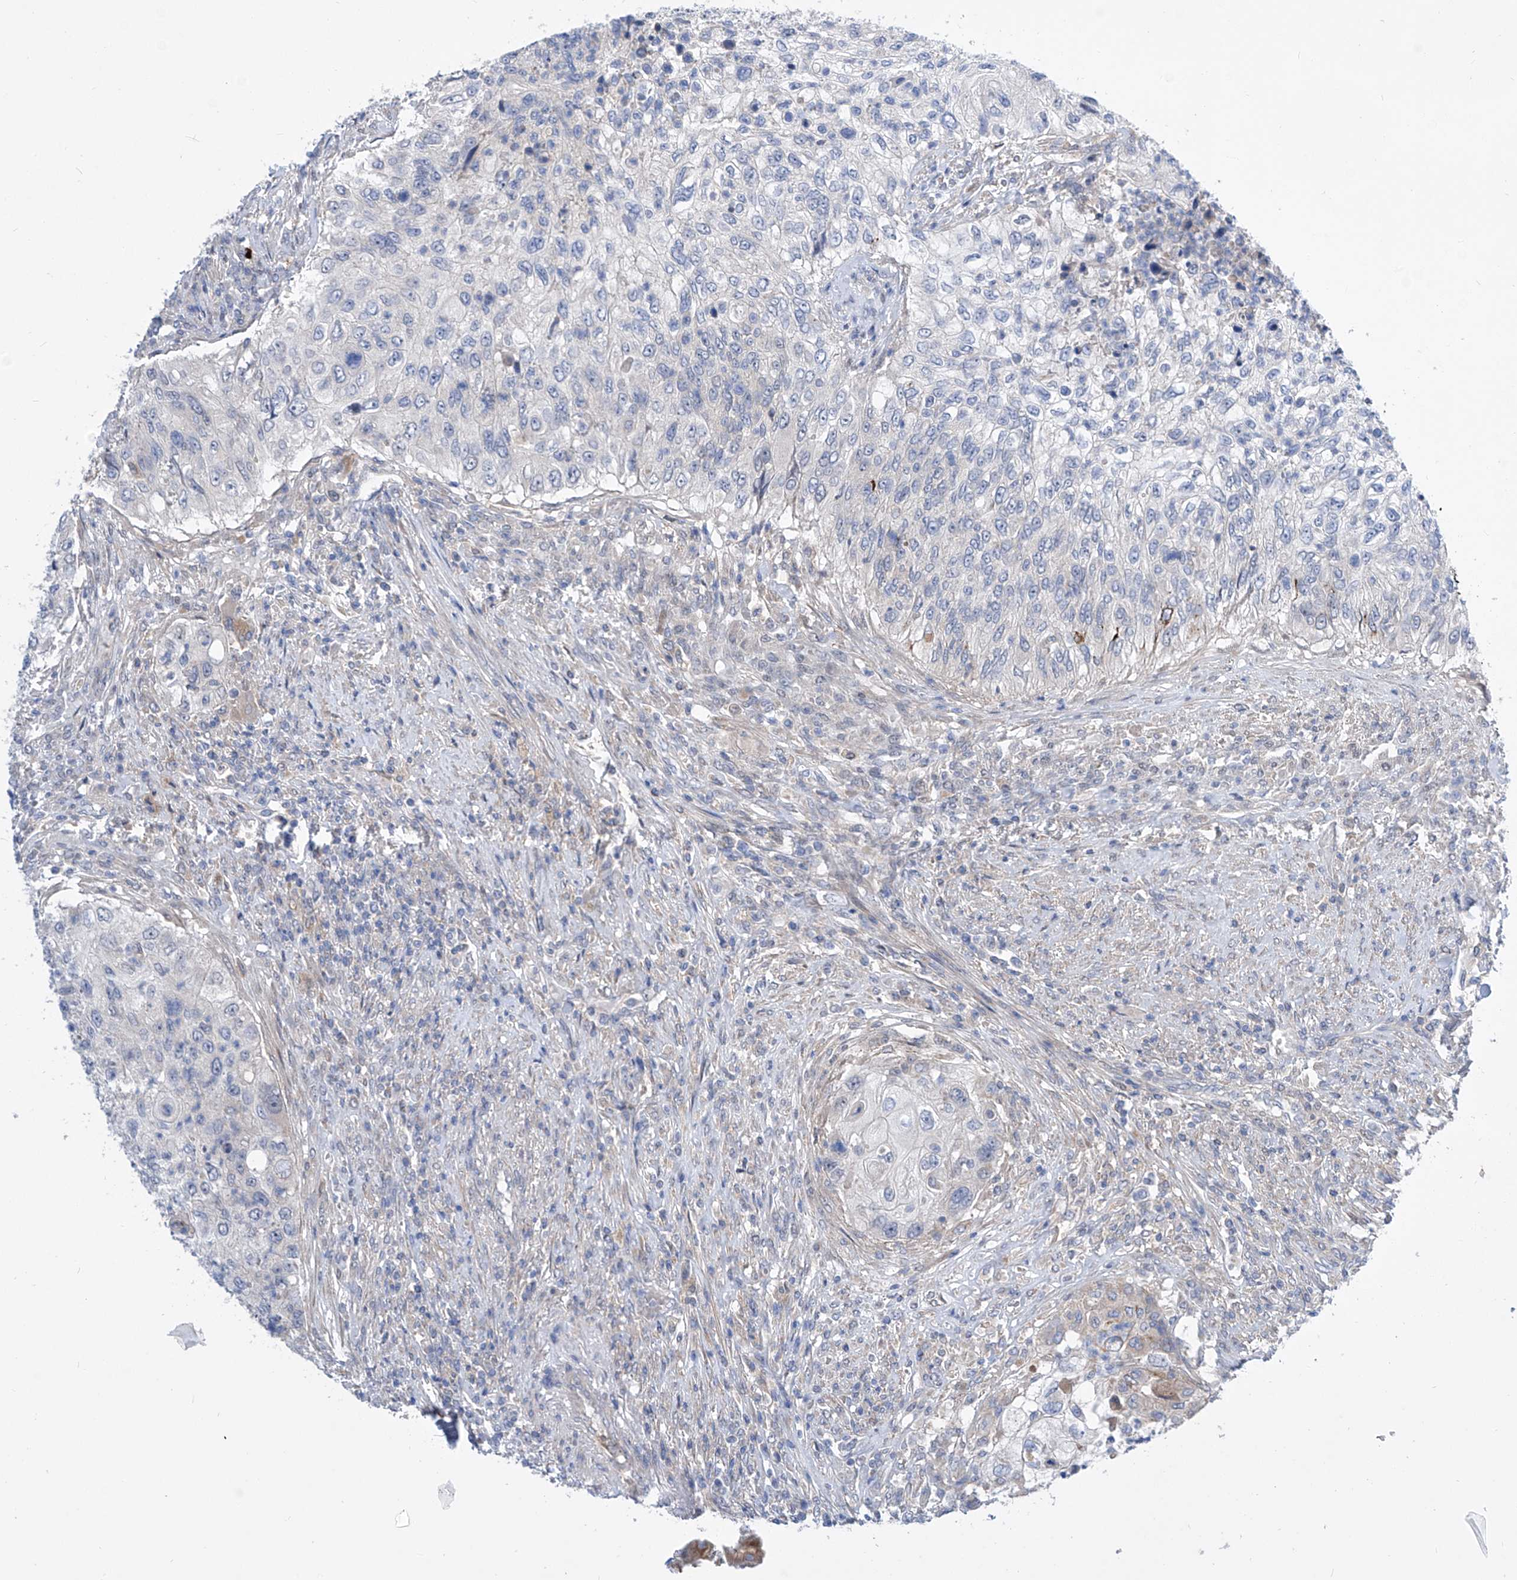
{"staining": {"intensity": "negative", "quantity": "none", "location": "none"}, "tissue": "urothelial cancer", "cell_type": "Tumor cells", "image_type": "cancer", "snomed": [{"axis": "morphology", "description": "Urothelial carcinoma, High grade"}, {"axis": "topography", "description": "Urinary bladder"}], "caption": "Immunohistochemistry (IHC) micrograph of neoplastic tissue: human high-grade urothelial carcinoma stained with DAB (3,3'-diaminobenzidine) demonstrates no significant protein staining in tumor cells. The staining was performed using DAB (3,3'-diaminobenzidine) to visualize the protein expression in brown, while the nuclei were stained in blue with hematoxylin (Magnification: 20x).", "gene": "SRBD1", "patient": {"sex": "female", "age": 60}}